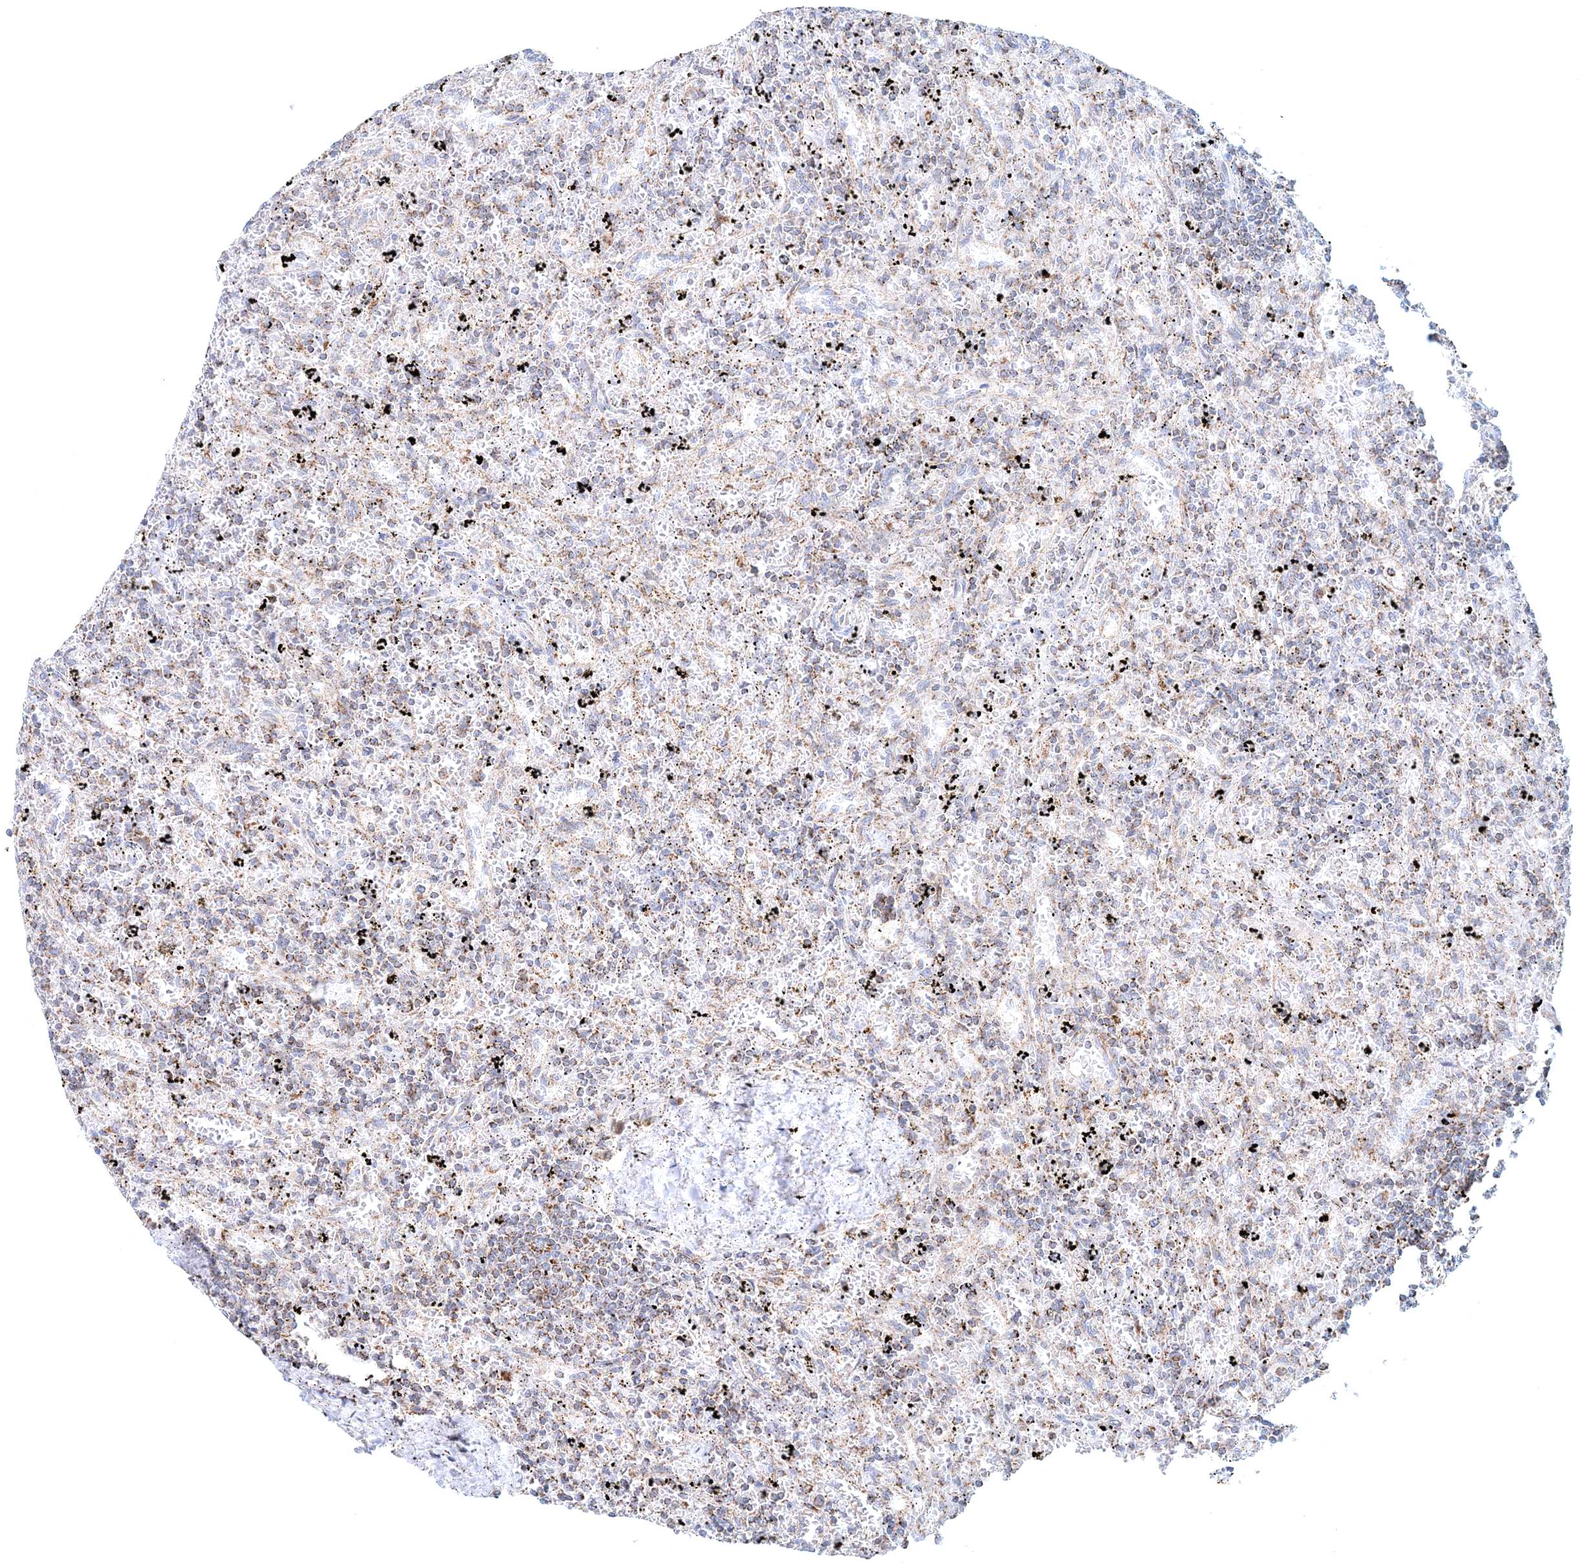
{"staining": {"intensity": "moderate", "quantity": "25%-75%", "location": "cytoplasmic/membranous"}, "tissue": "lymphoma", "cell_type": "Tumor cells", "image_type": "cancer", "snomed": [{"axis": "morphology", "description": "Malignant lymphoma, non-Hodgkin's type, Low grade"}, {"axis": "topography", "description": "Spleen"}], "caption": "Protein analysis of lymphoma tissue shows moderate cytoplasmic/membranous positivity in about 25%-75% of tumor cells.", "gene": "RNF150", "patient": {"sex": "male", "age": 76}}